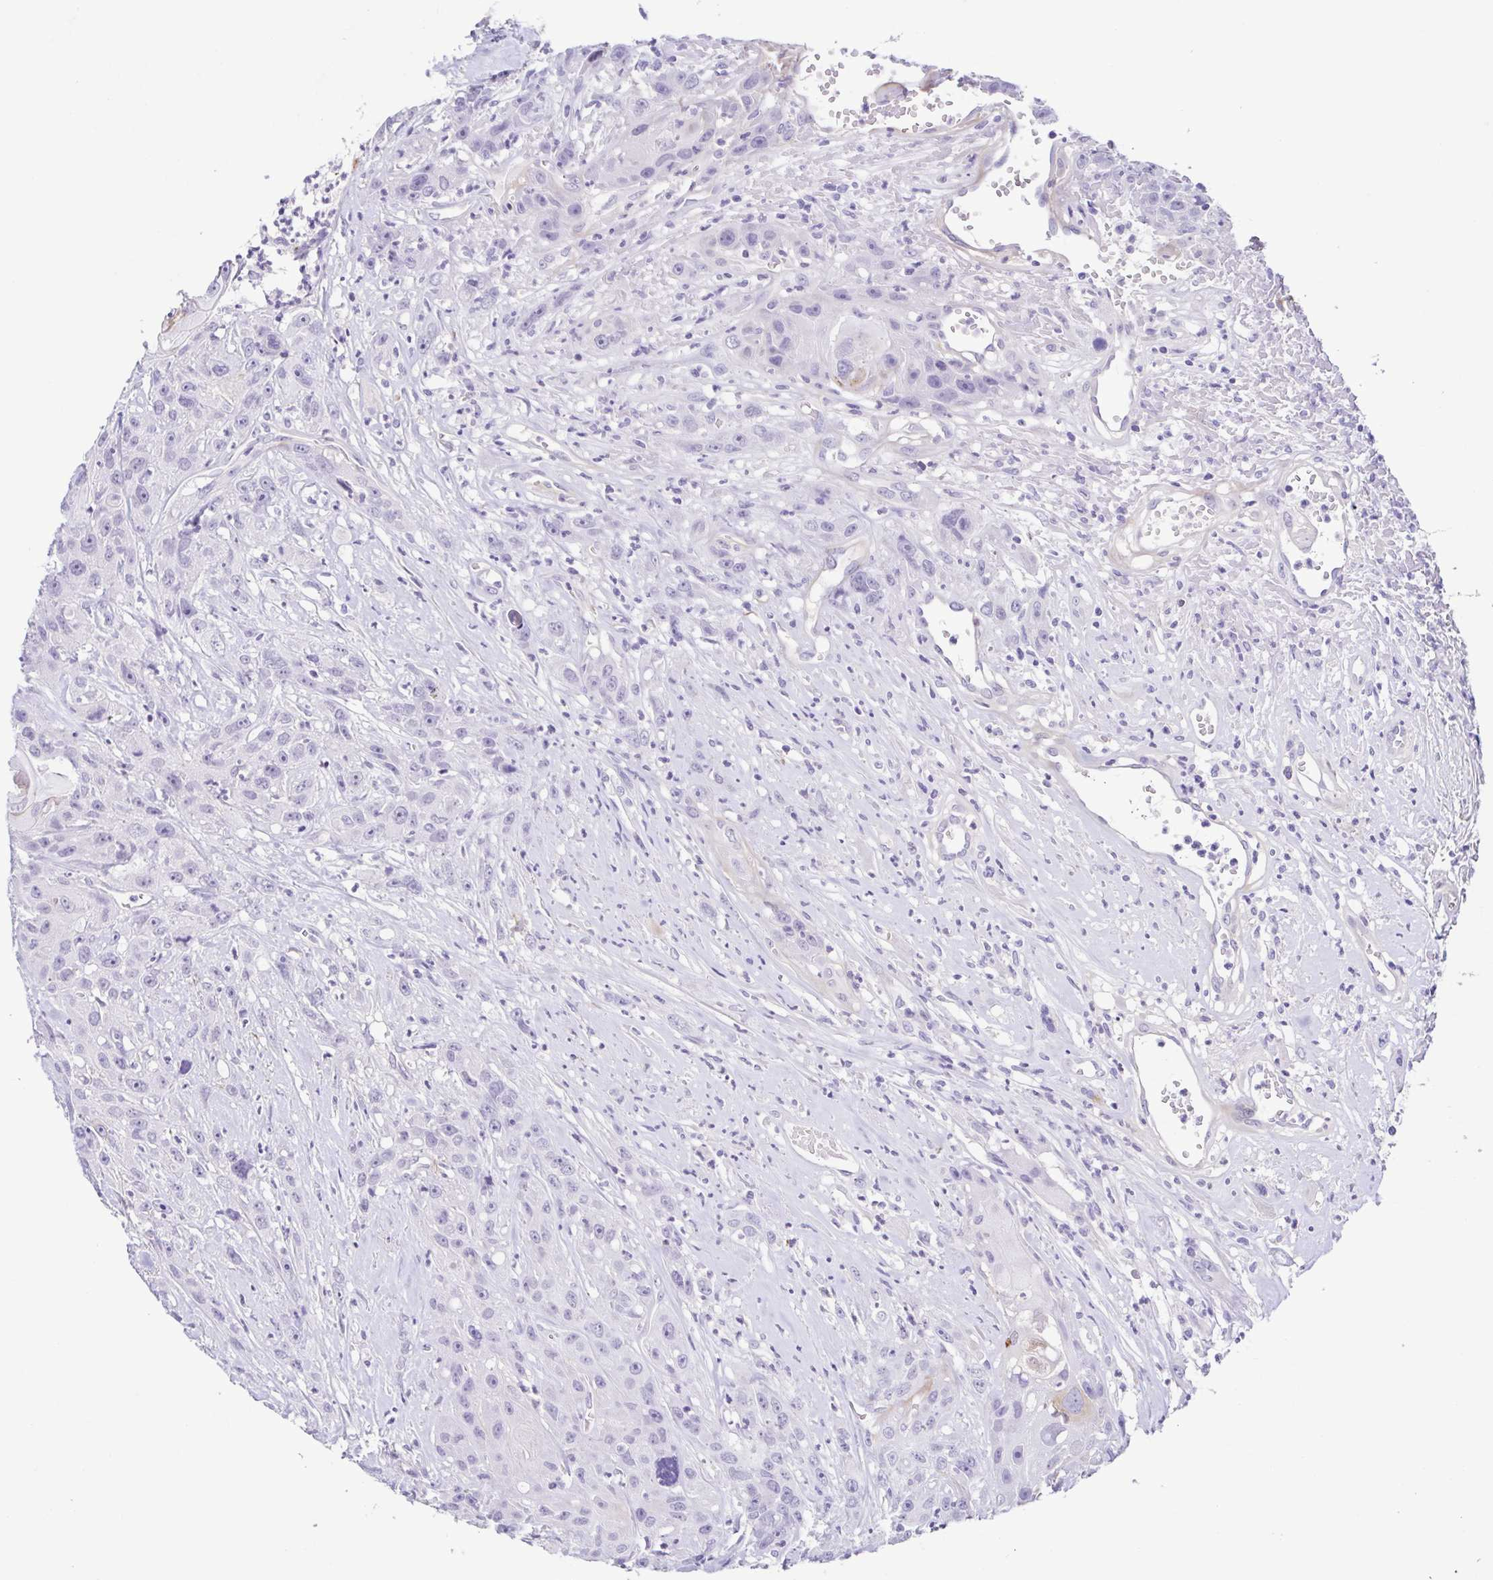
{"staining": {"intensity": "negative", "quantity": "none", "location": "none"}, "tissue": "head and neck cancer", "cell_type": "Tumor cells", "image_type": "cancer", "snomed": [{"axis": "morphology", "description": "Squamous cell carcinoma, NOS"}, {"axis": "topography", "description": "Head-Neck"}], "caption": "The IHC image has no significant positivity in tumor cells of head and neck cancer (squamous cell carcinoma) tissue.", "gene": "TERT", "patient": {"sex": "male", "age": 57}}